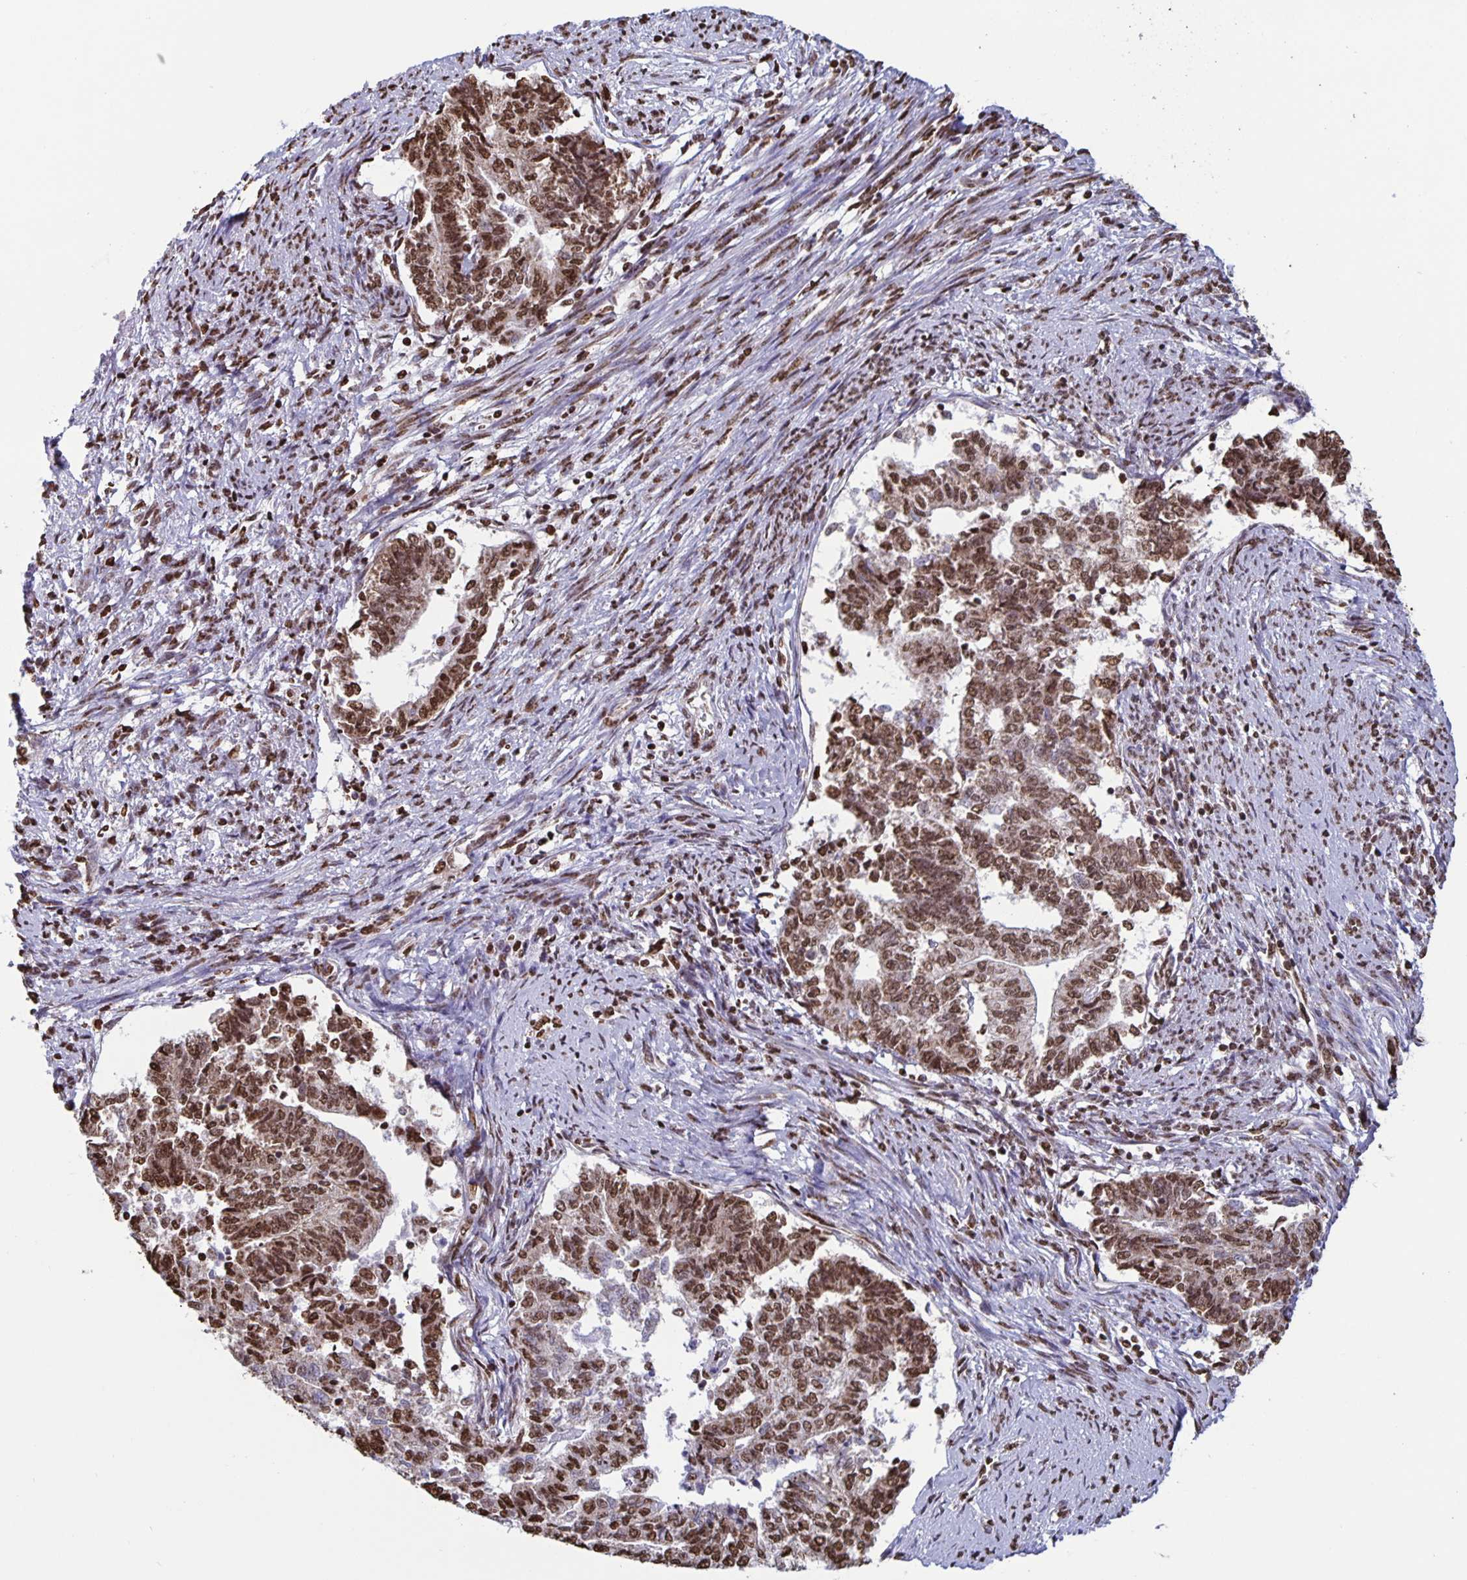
{"staining": {"intensity": "strong", "quantity": ">75%", "location": "nuclear"}, "tissue": "endometrial cancer", "cell_type": "Tumor cells", "image_type": "cancer", "snomed": [{"axis": "morphology", "description": "Adenocarcinoma, NOS"}, {"axis": "topography", "description": "Endometrium"}], "caption": "Human endometrial cancer stained with a protein marker reveals strong staining in tumor cells.", "gene": "DUT", "patient": {"sex": "female", "age": 65}}